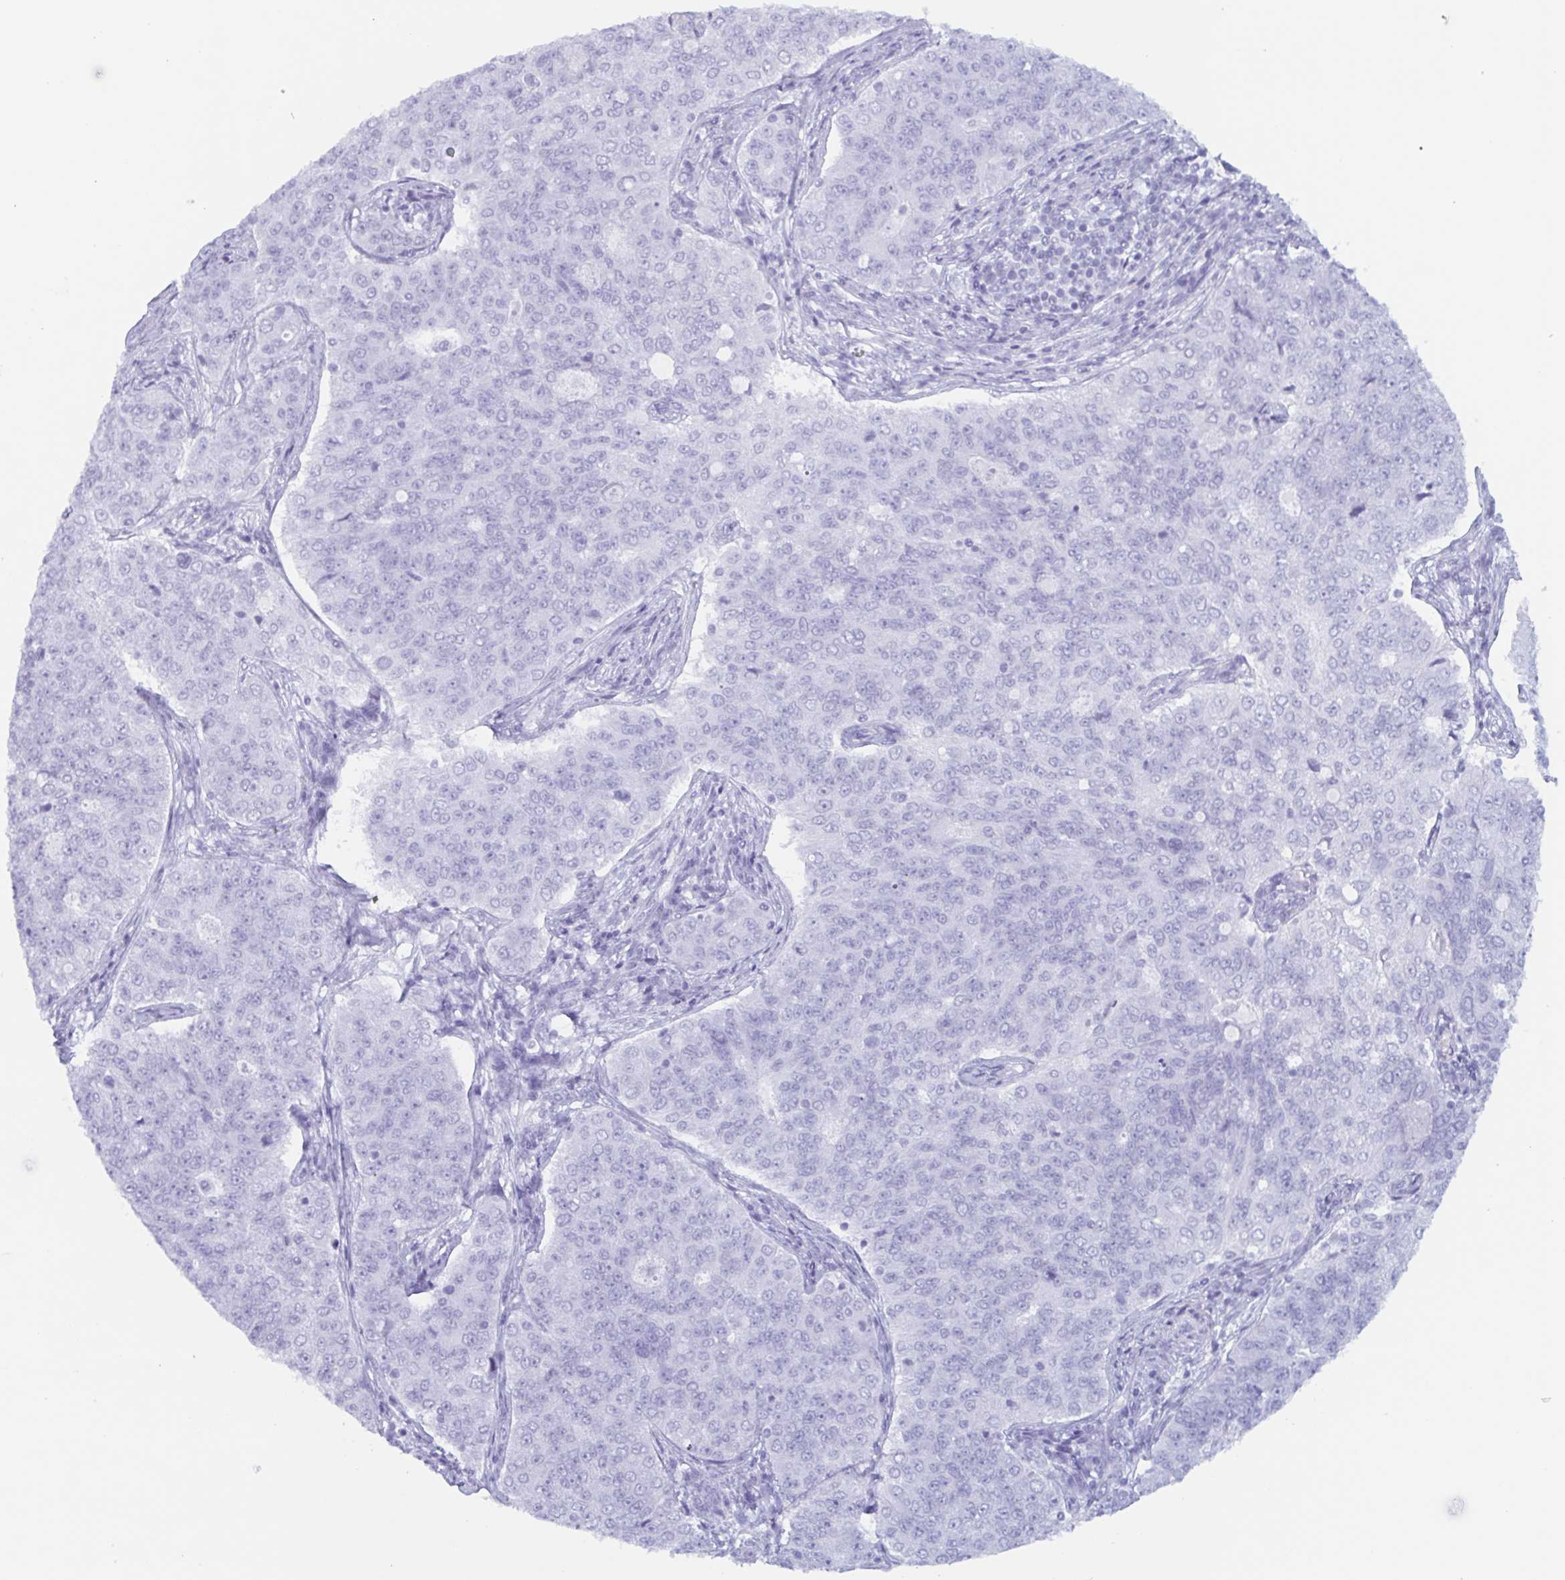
{"staining": {"intensity": "negative", "quantity": "none", "location": "none"}, "tissue": "endometrial cancer", "cell_type": "Tumor cells", "image_type": "cancer", "snomed": [{"axis": "morphology", "description": "Adenocarcinoma, NOS"}, {"axis": "topography", "description": "Endometrium"}], "caption": "The IHC histopathology image has no significant expression in tumor cells of adenocarcinoma (endometrial) tissue.", "gene": "BPI", "patient": {"sex": "female", "age": 43}}